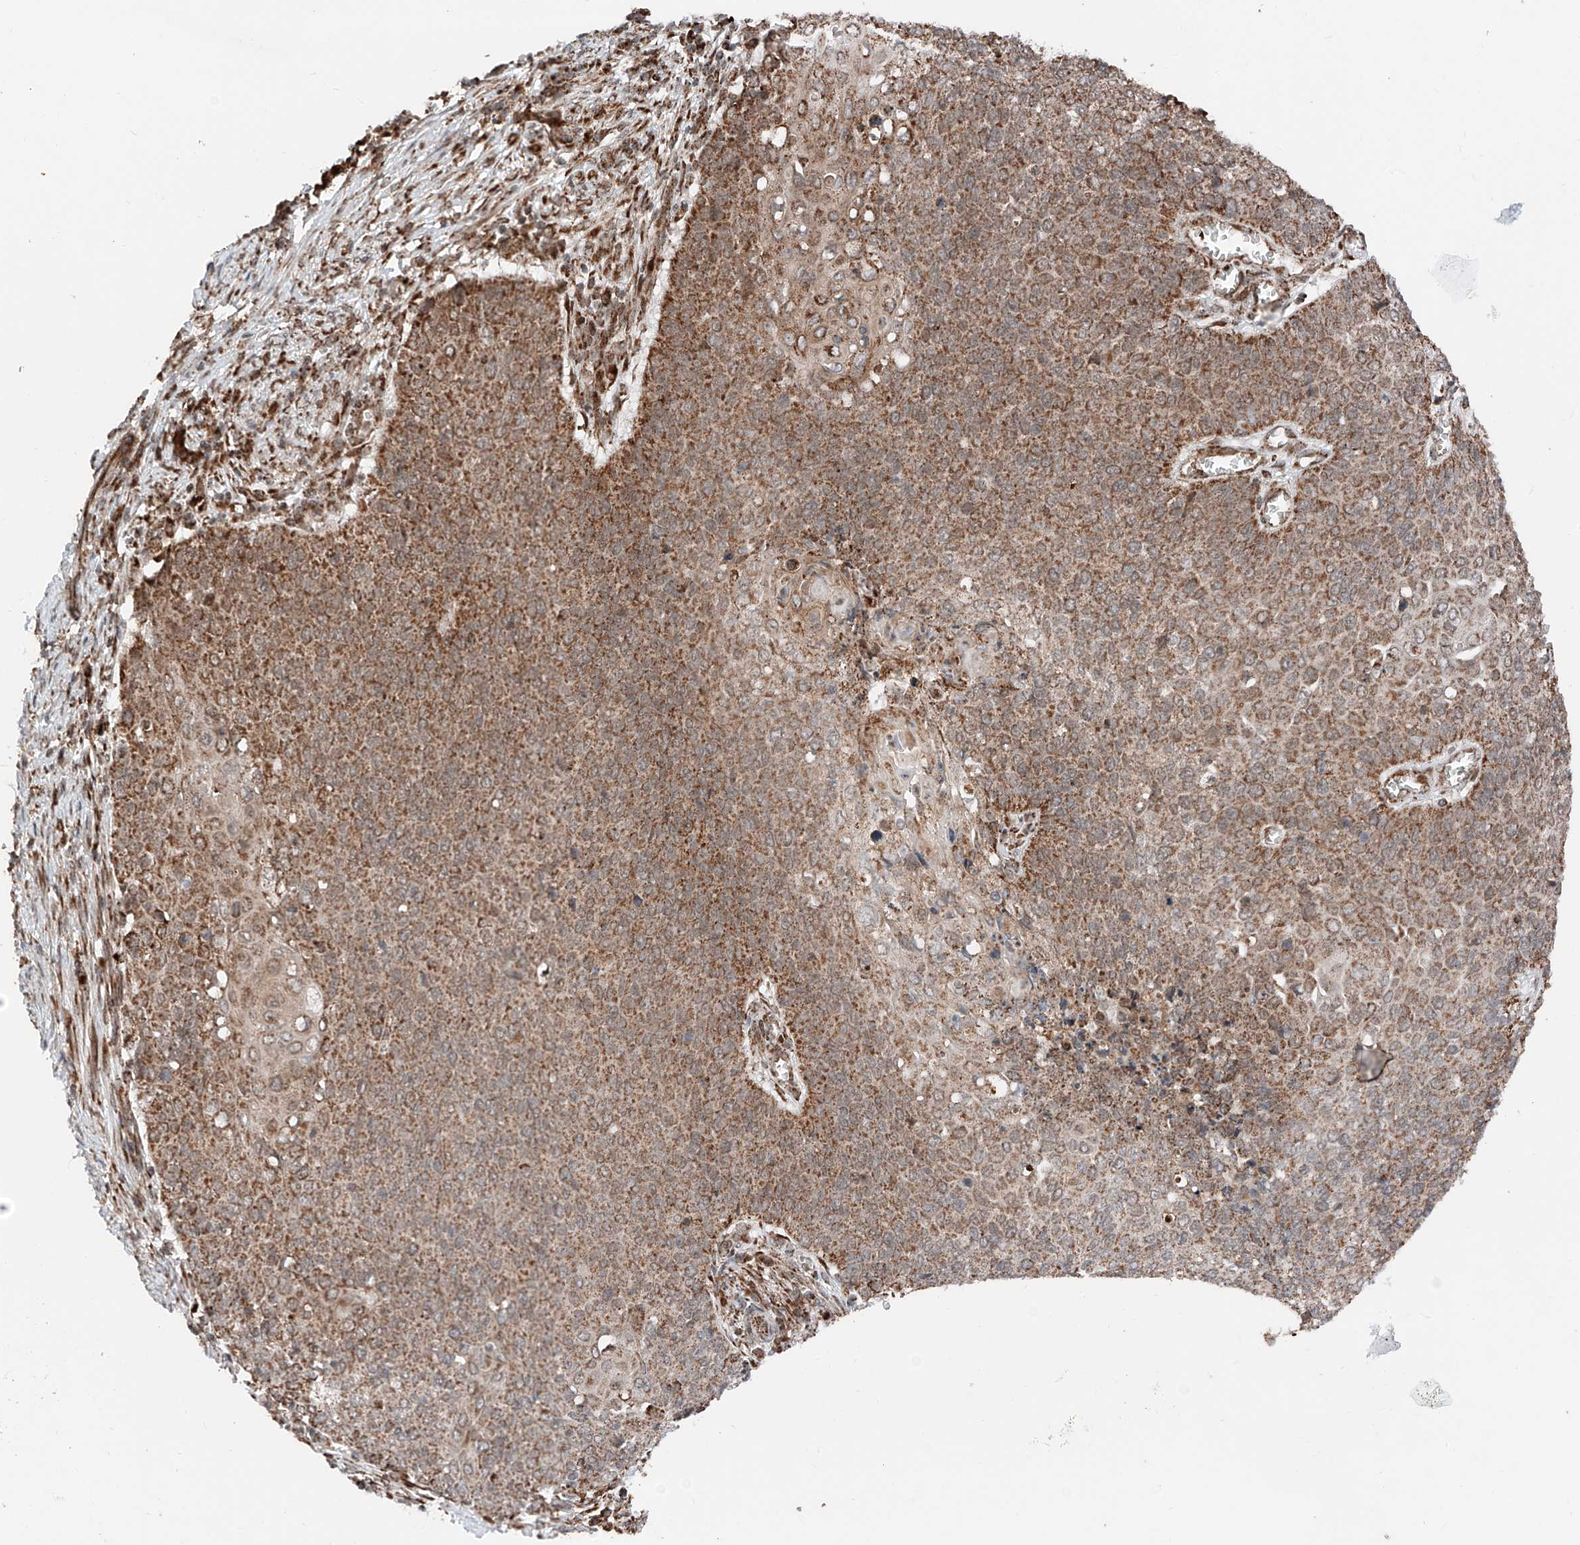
{"staining": {"intensity": "moderate", "quantity": ">75%", "location": "cytoplasmic/membranous"}, "tissue": "cervical cancer", "cell_type": "Tumor cells", "image_type": "cancer", "snomed": [{"axis": "morphology", "description": "Squamous cell carcinoma, NOS"}, {"axis": "topography", "description": "Cervix"}], "caption": "Cervical cancer (squamous cell carcinoma) stained for a protein reveals moderate cytoplasmic/membranous positivity in tumor cells.", "gene": "ZSCAN29", "patient": {"sex": "female", "age": 39}}